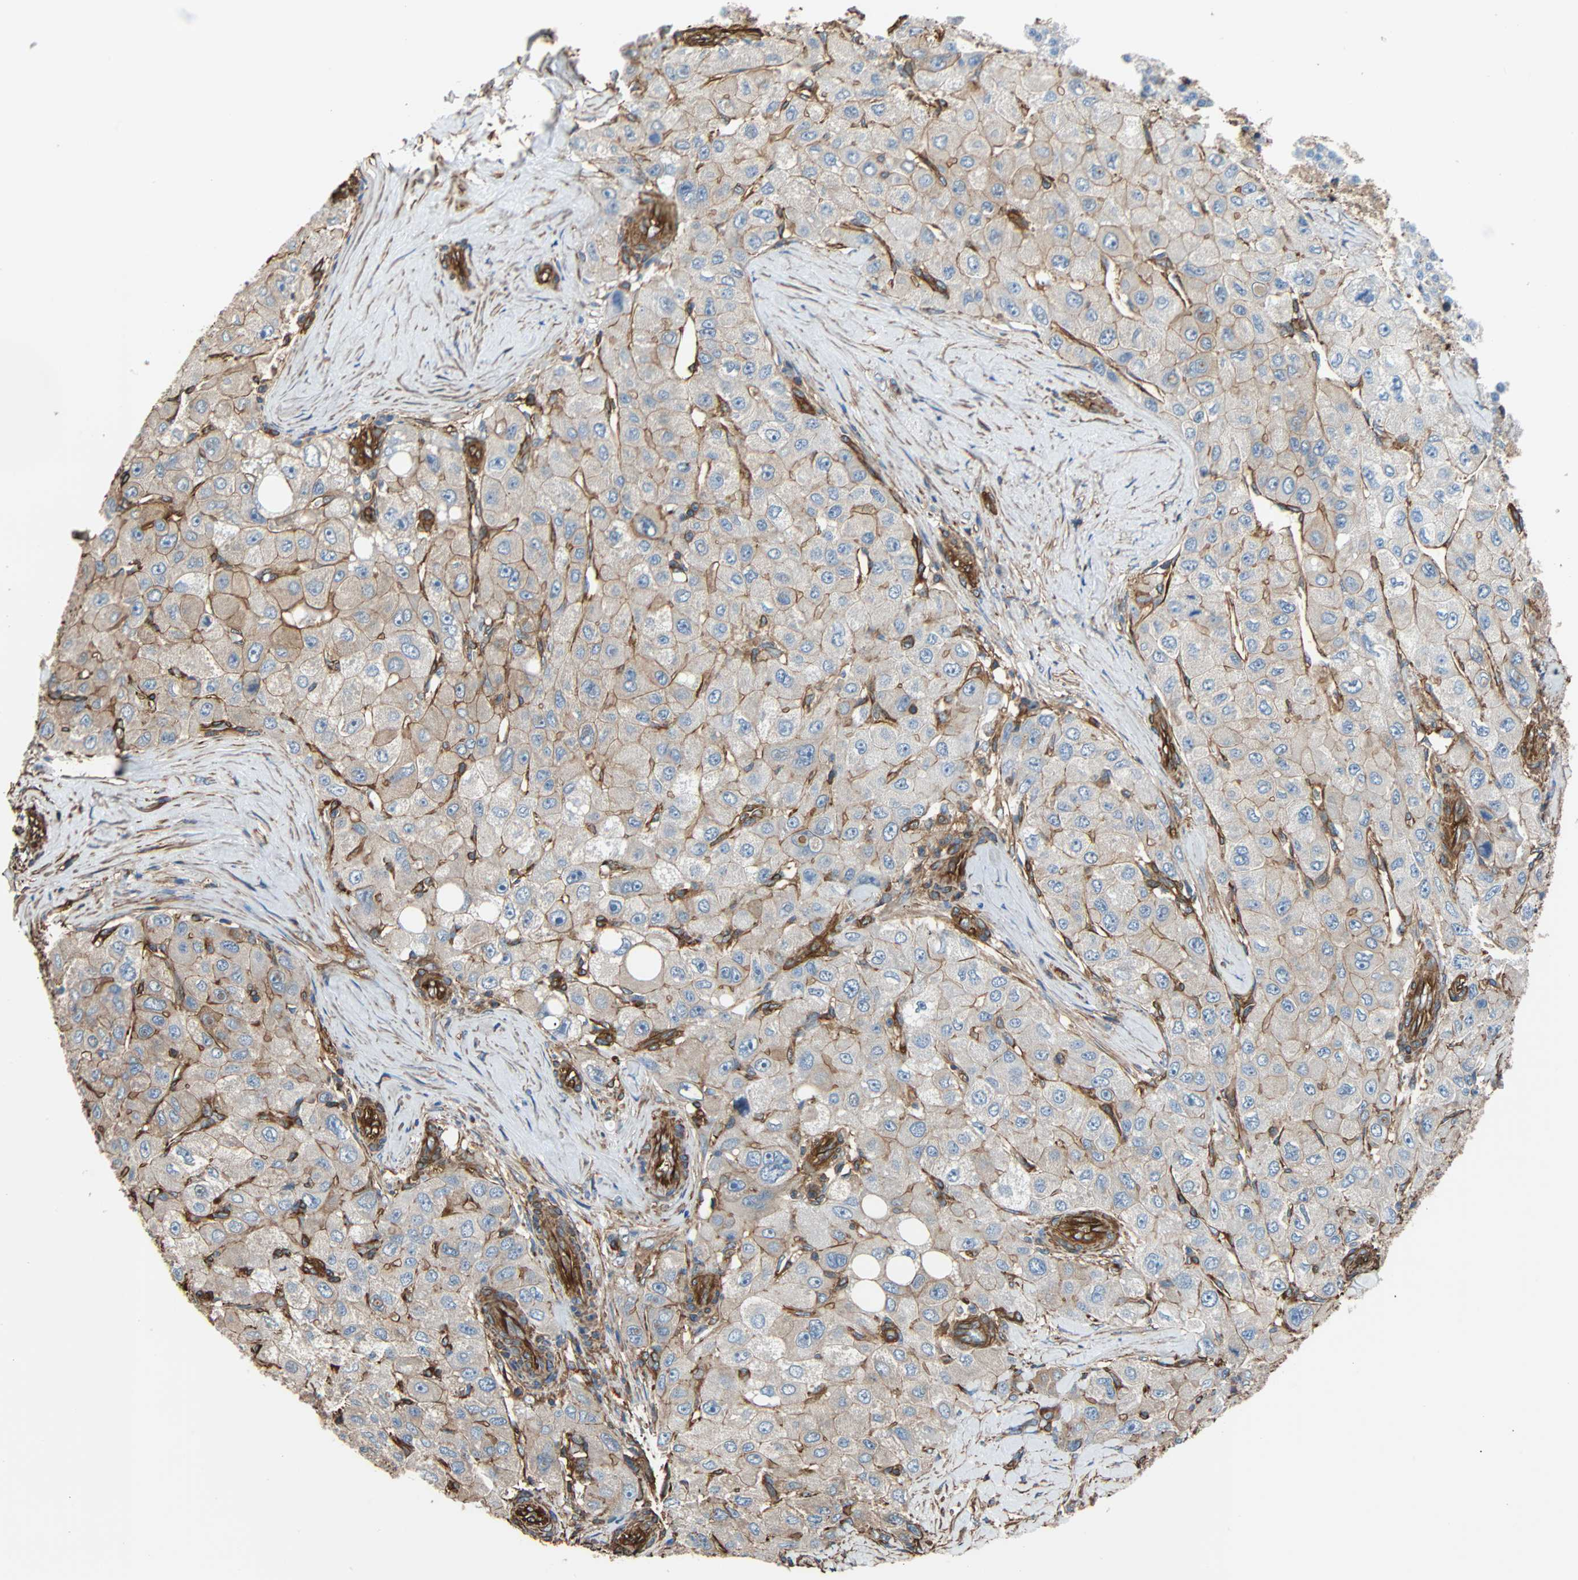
{"staining": {"intensity": "weak", "quantity": "25%-75%", "location": "cytoplasmic/membranous"}, "tissue": "liver cancer", "cell_type": "Tumor cells", "image_type": "cancer", "snomed": [{"axis": "morphology", "description": "Carcinoma, Hepatocellular, NOS"}, {"axis": "topography", "description": "Liver"}], "caption": "Protein staining of liver cancer (hepatocellular carcinoma) tissue reveals weak cytoplasmic/membranous positivity in approximately 25%-75% of tumor cells.", "gene": "GALNT10", "patient": {"sex": "male", "age": 80}}